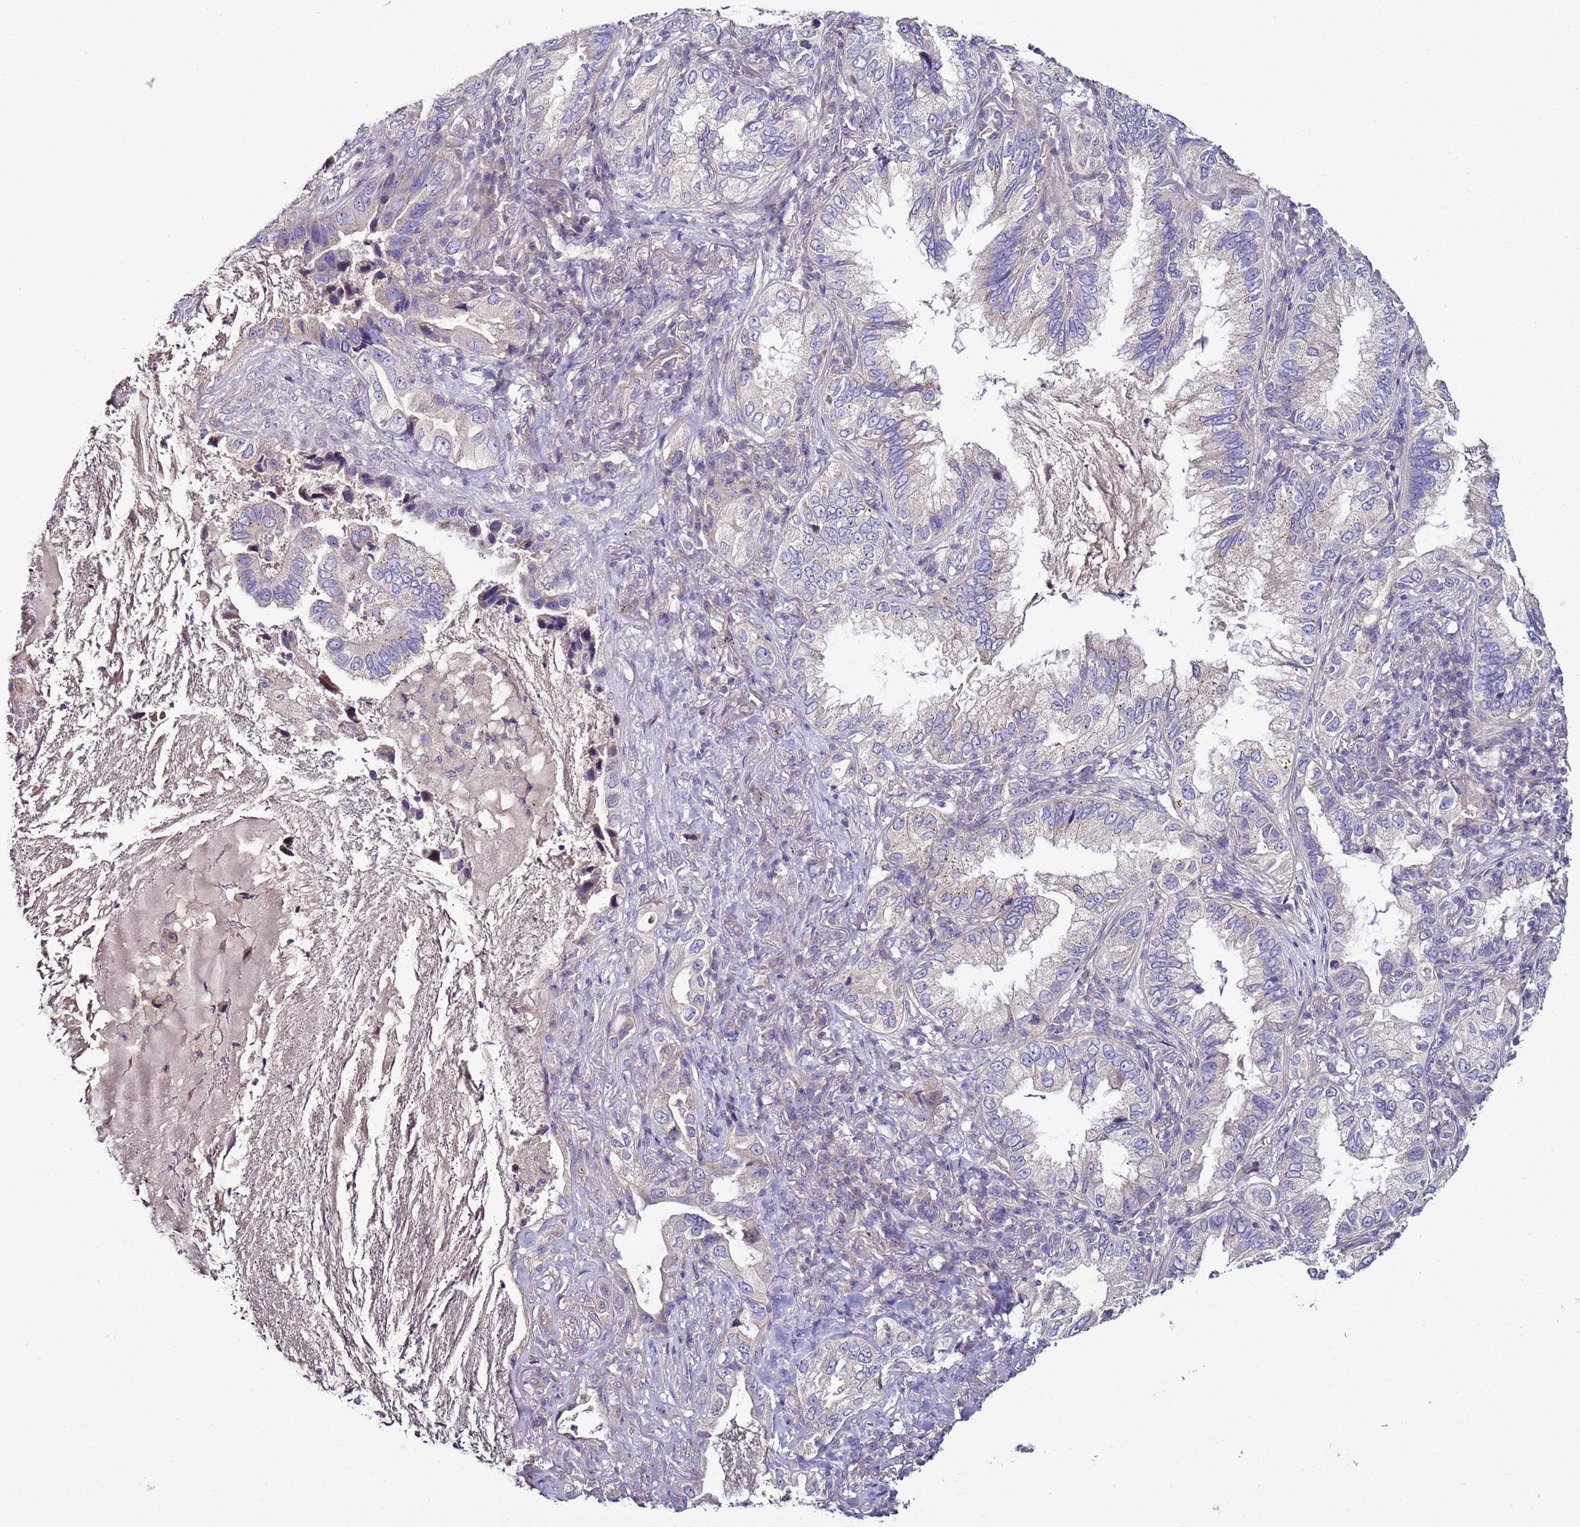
{"staining": {"intensity": "negative", "quantity": "none", "location": "none"}, "tissue": "lung cancer", "cell_type": "Tumor cells", "image_type": "cancer", "snomed": [{"axis": "morphology", "description": "Adenocarcinoma, NOS"}, {"axis": "topography", "description": "Lung"}], "caption": "Tumor cells show no significant staining in lung cancer (adenocarcinoma).", "gene": "RABL2B", "patient": {"sex": "female", "age": 69}}